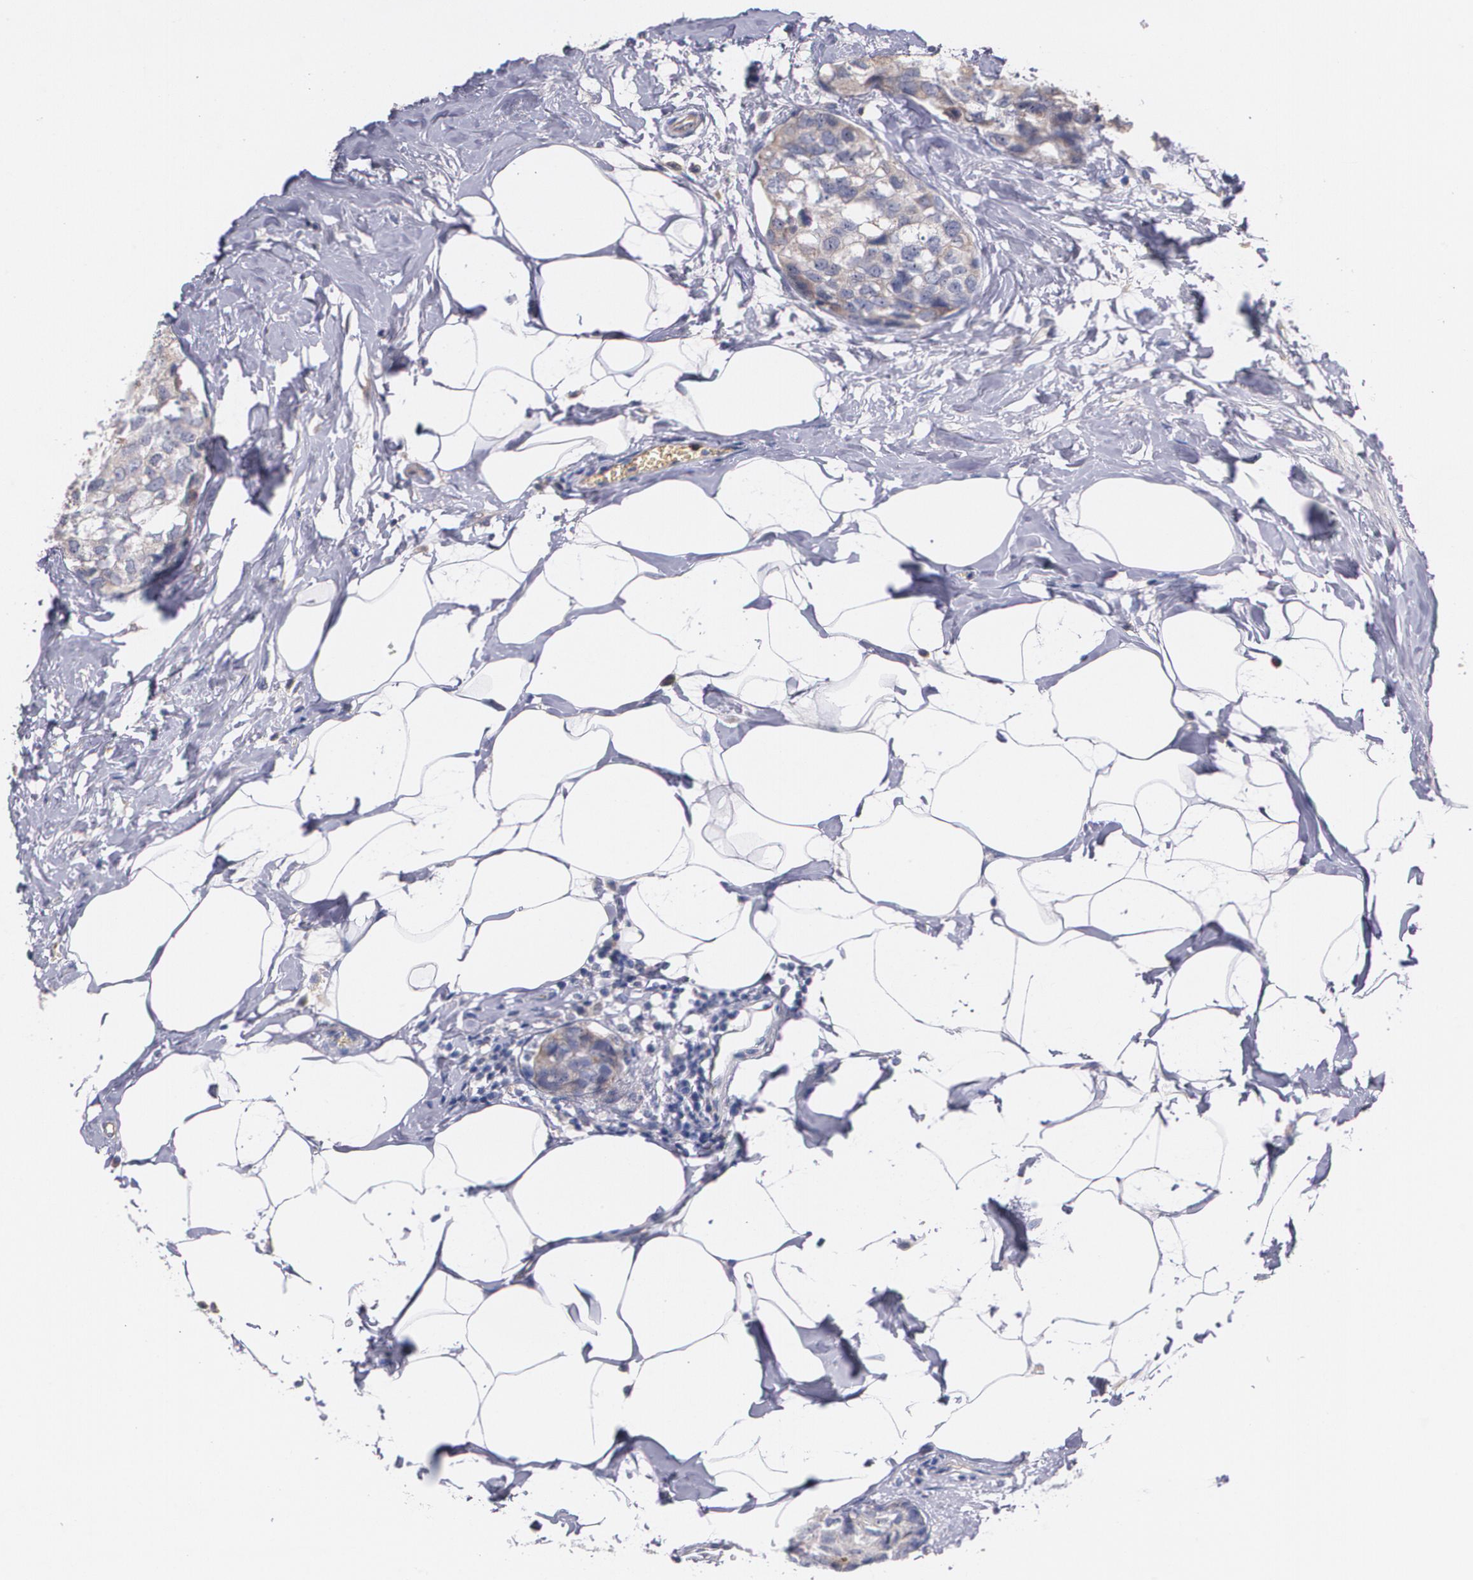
{"staining": {"intensity": "weak", "quantity": "<25%", "location": "cytoplasmic/membranous"}, "tissue": "breast cancer", "cell_type": "Tumor cells", "image_type": "cancer", "snomed": [{"axis": "morphology", "description": "Normal tissue, NOS"}, {"axis": "morphology", "description": "Duct carcinoma"}, {"axis": "topography", "description": "Breast"}], "caption": "A high-resolution histopathology image shows immunohistochemistry staining of breast cancer (infiltrating ductal carcinoma), which demonstrates no significant positivity in tumor cells.", "gene": "AMBP", "patient": {"sex": "female", "age": 50}}